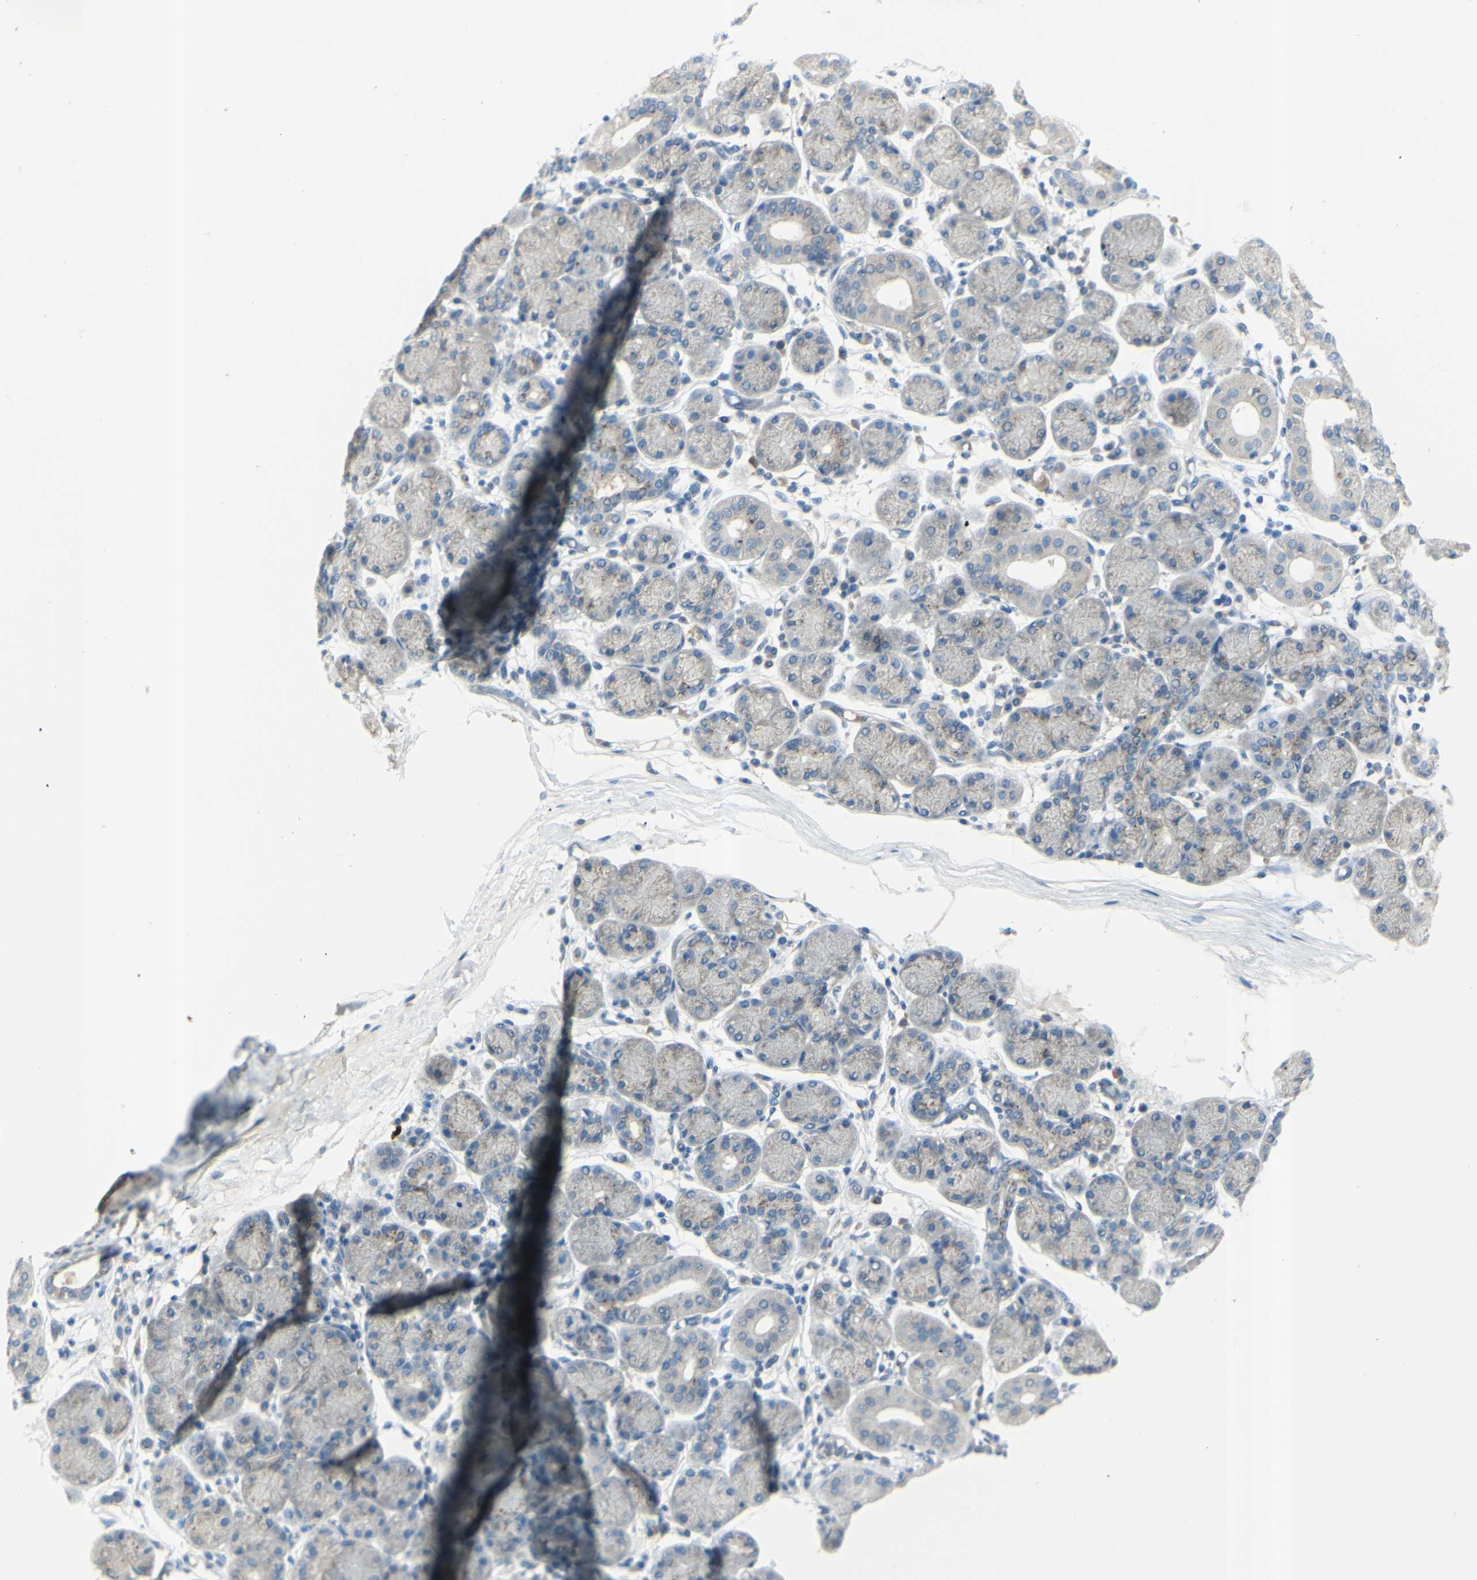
{"staining": {"intensity": "weak", "quantity": "<25%", "location": "cytoplasmic/membranous"}, "tissue": "salivary gland", "cell_type": "Glandular cells", "image_type": "normal", "snomed": [{"axis": "morphology", "description": "Normal tissue, NOS"}, {"axis": "topography", "description": "Salivary gland"}], "caption": "A high-resolution histopathology image shows IHC staining of normal salivary gland, which reveals no significant positivity in glandular cells. (DAB (3,3'-diaminobenzidine) immunohistochemistry visualized using brightfield microscopy, high magnification).", "gene": "B4GALT1", "patient": {"sex": "female", "age": 24}}